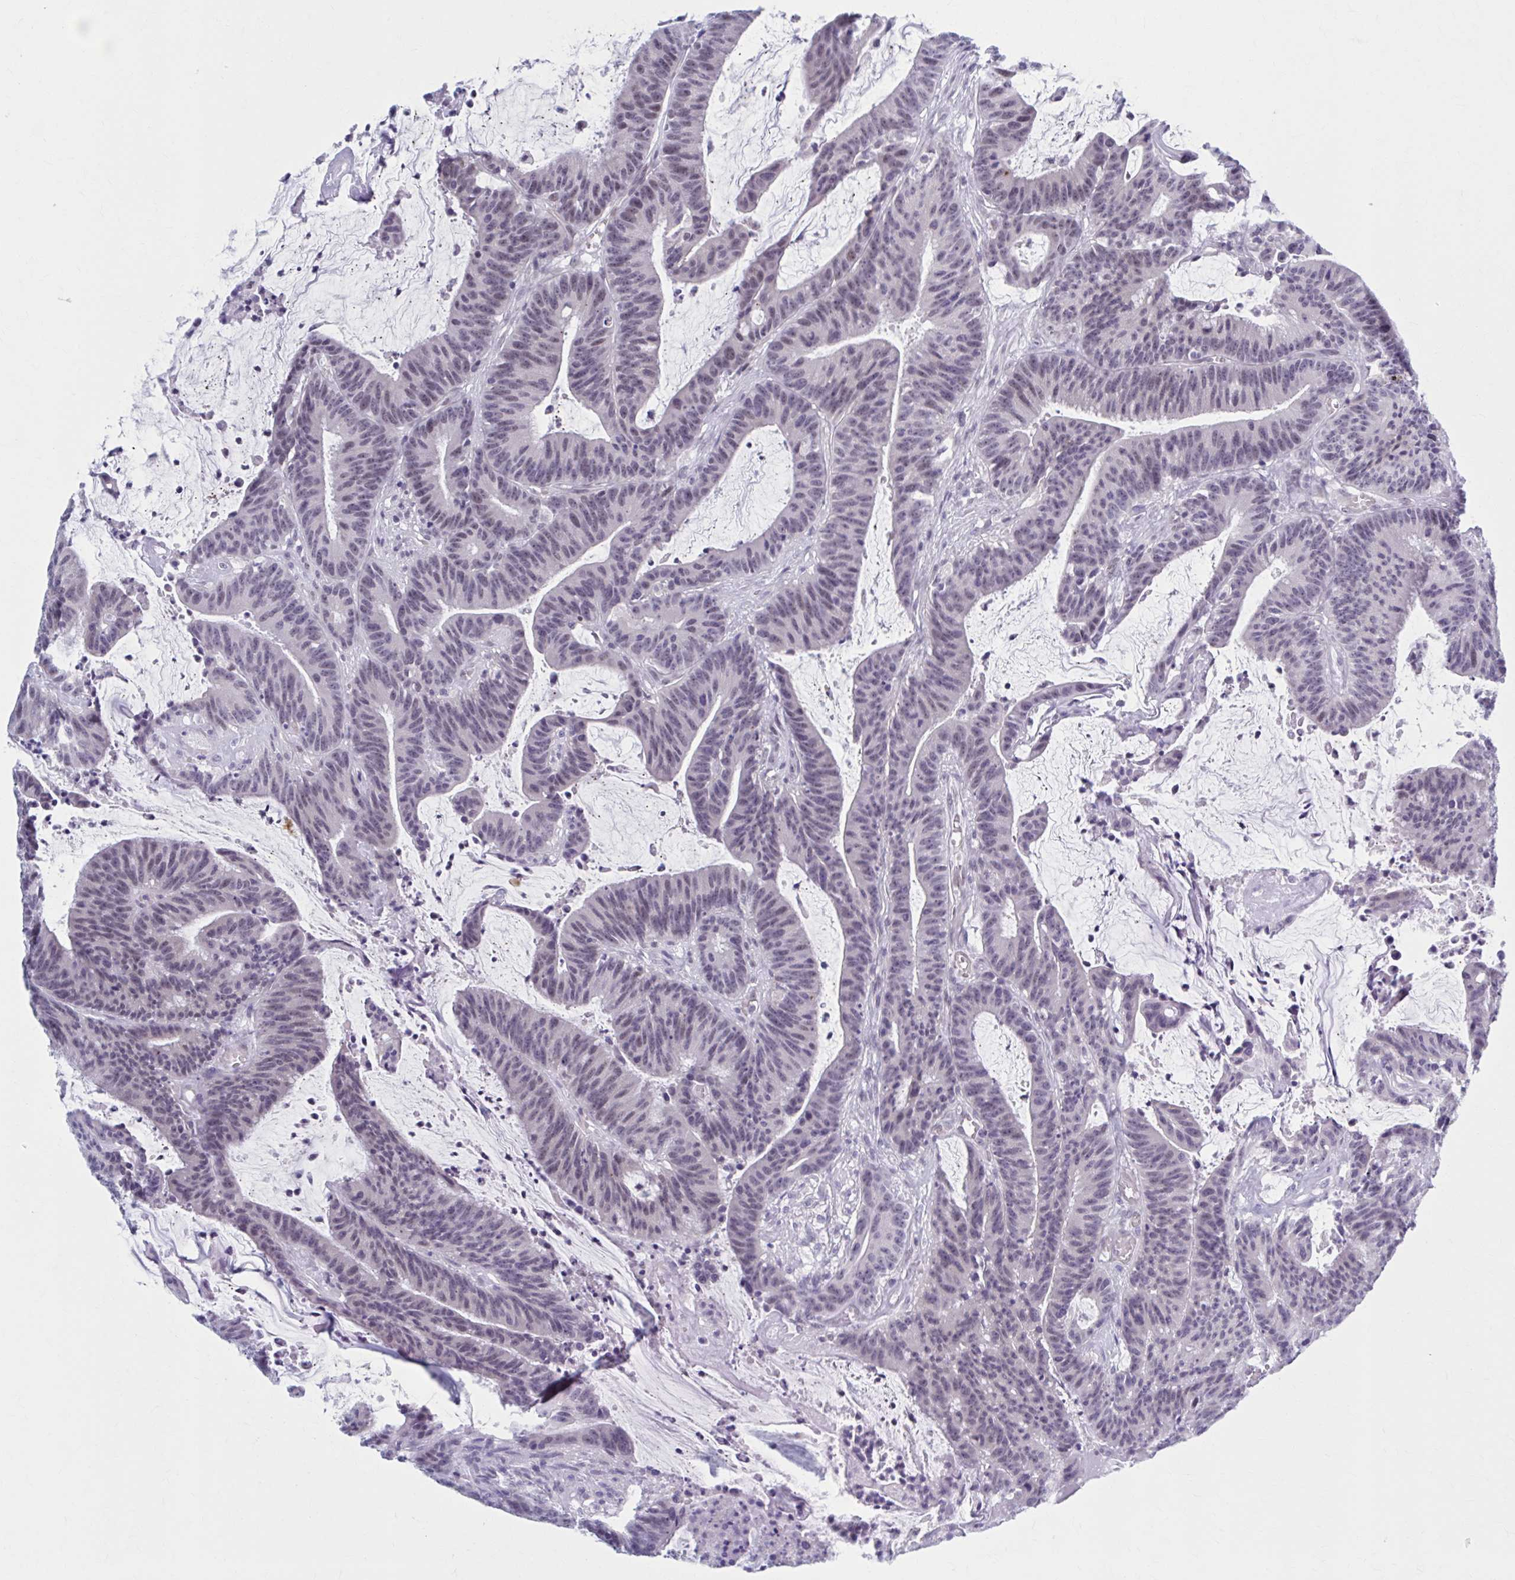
{"staining": {"intensity": "weak", "quantity": "25%-75%", "location": "nuclear"}, "tissue": "colorectal cancer", "cell_type": "Tumor cells", "image_type": "cancer", "snomed": [{"axis": "morphology", "description": "Adenocarcinoma, NOS"}, {"axis": "topography", "description": "Colon"}], "caption": "Human colorectal cancer stained with a brown dye shows weak nuclear positive staining in about 25%-75% of tumor cells.", "gene": "CCDC105", "patient": {"sex": "female", "age": 78}}